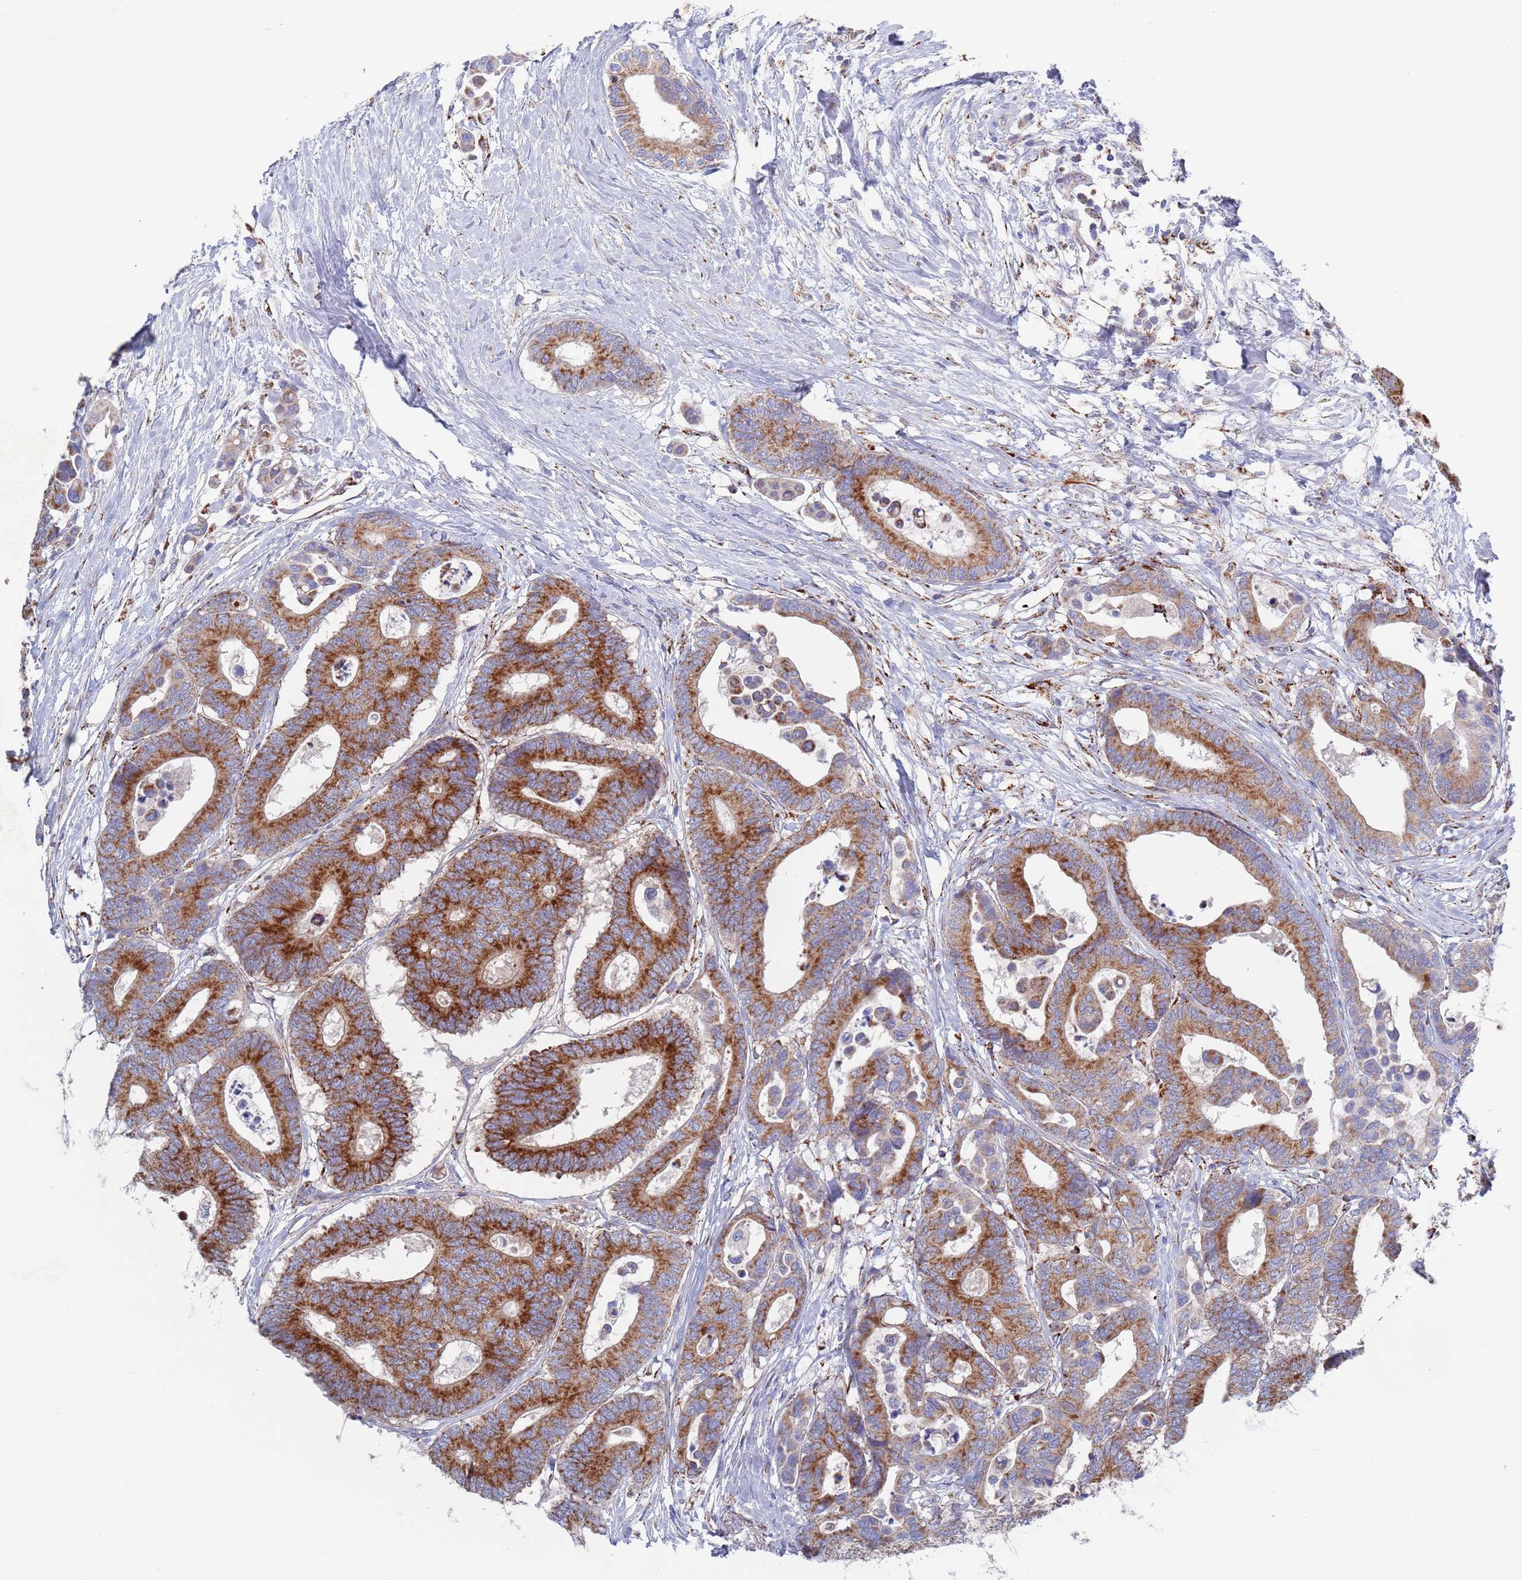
{"staining": {"intensity": "strong", "quantity": ">75%", "location": "cytoplasmic/membranous"}, "tissue": "colorectal cancer", "cell_type": "Tumor cells", "image_type": "cancer", "snomed": [{"axis": "morphology", "description": "Normal tissue, NOS"}, {"axis": "morphology", "description": "Adenocarcinoma, NOS"}, {"axis": "topography", "description": "Colon"}], "caption": "This image exhibits colorectal cancer (adenocarcinoma) stained with immunohistochemistry to label a protein in brown. The cytoplasmic/membranous of tumor cells show strong positivity for the protein. Nuclei are counter-stained blue.", "gene": "CHCHD6", "patient": {"sex": "male", "age": 82}}